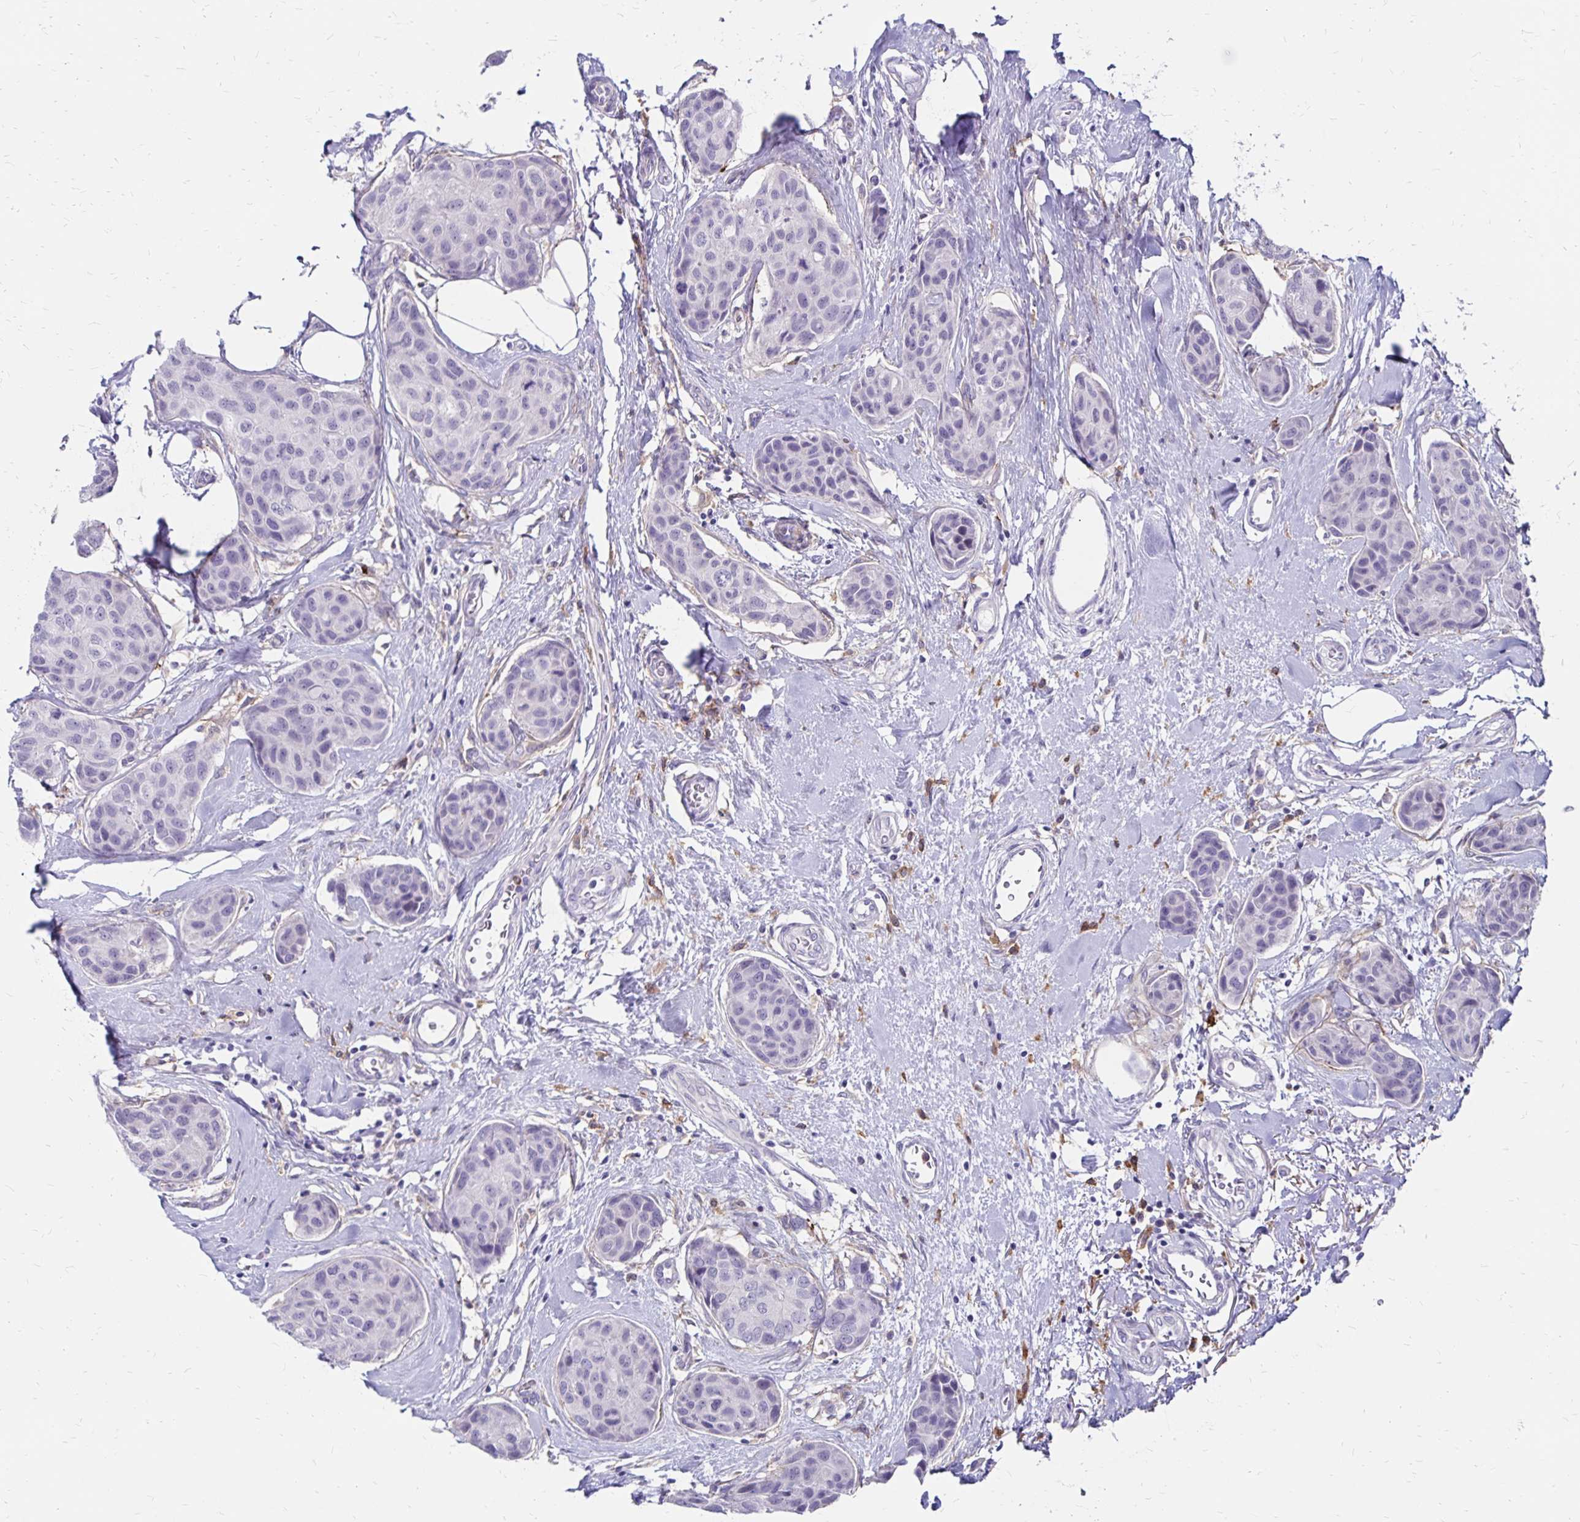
{"staining": {"intensity": "negative", "quantity": "none", "location": "none"}, "tissue": "breast cancer", "cell_type": "Tumor cells", "image_type": "cancer", "snomed": [{"axis": "morphology", "description": "Duct carcinoma"}, {"axis": "topography", "description": "Breast"}], "caption": "A micrograph of human breast infiltrating ductal carcinoma is negative for staining in tumor cells.", "gene": "TNS3", "patient": {"sex": "female", "age": 80}}